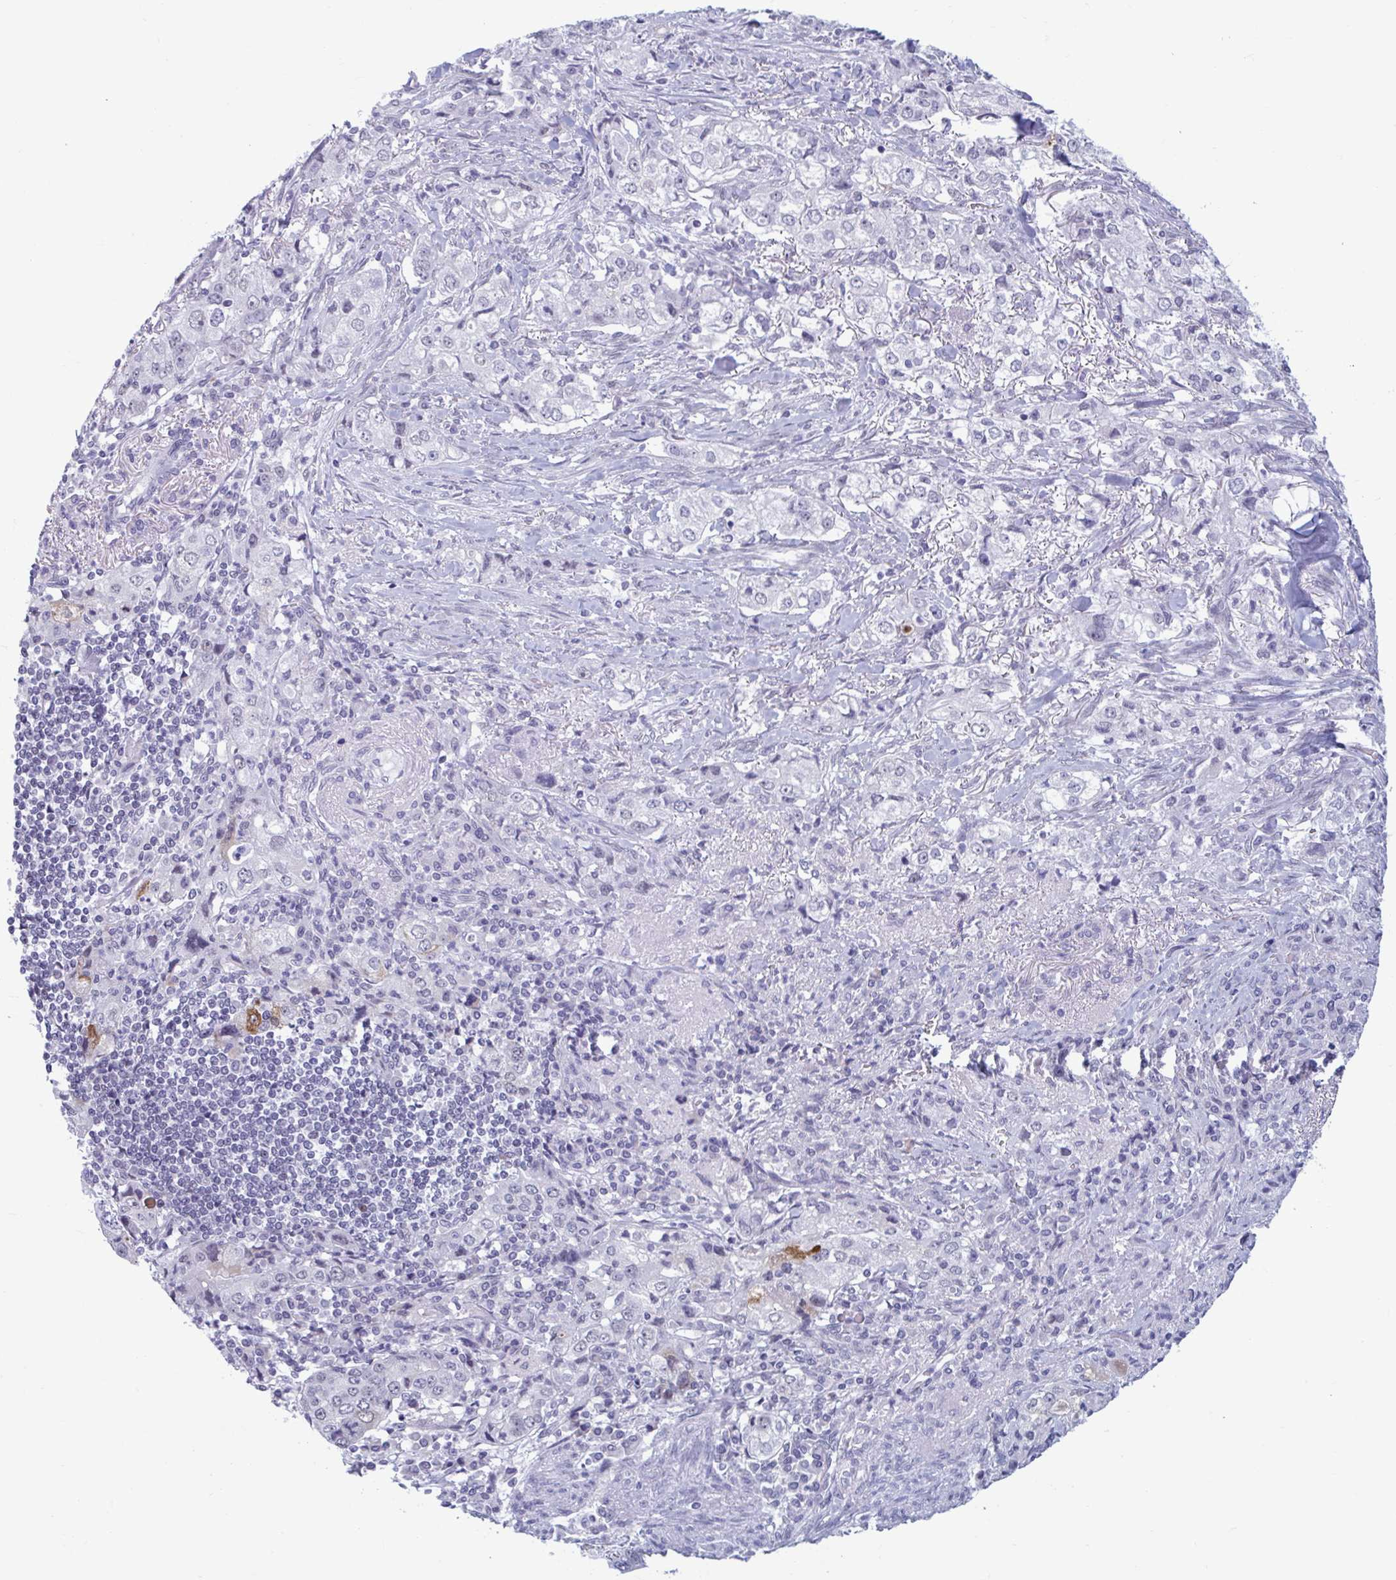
{"staining": {"intensity": "negative", "quantity": "none", "location": "none"}, "tissue": "stomach cancer", "cell_type": "Tumor cells", "image_type": "cancer", "snomed": [{"axis": "morphology", "description": "Adenocarcinoma, NOS"}, {"axis": "topography", "description": "Stomach, upper"}], "caption": "Stomach cancer was stained to show a protein in brown. There is no significant staining in tumor cells.", "gene": "MSMB", "patient": {"sex": "male", "age": 75}}